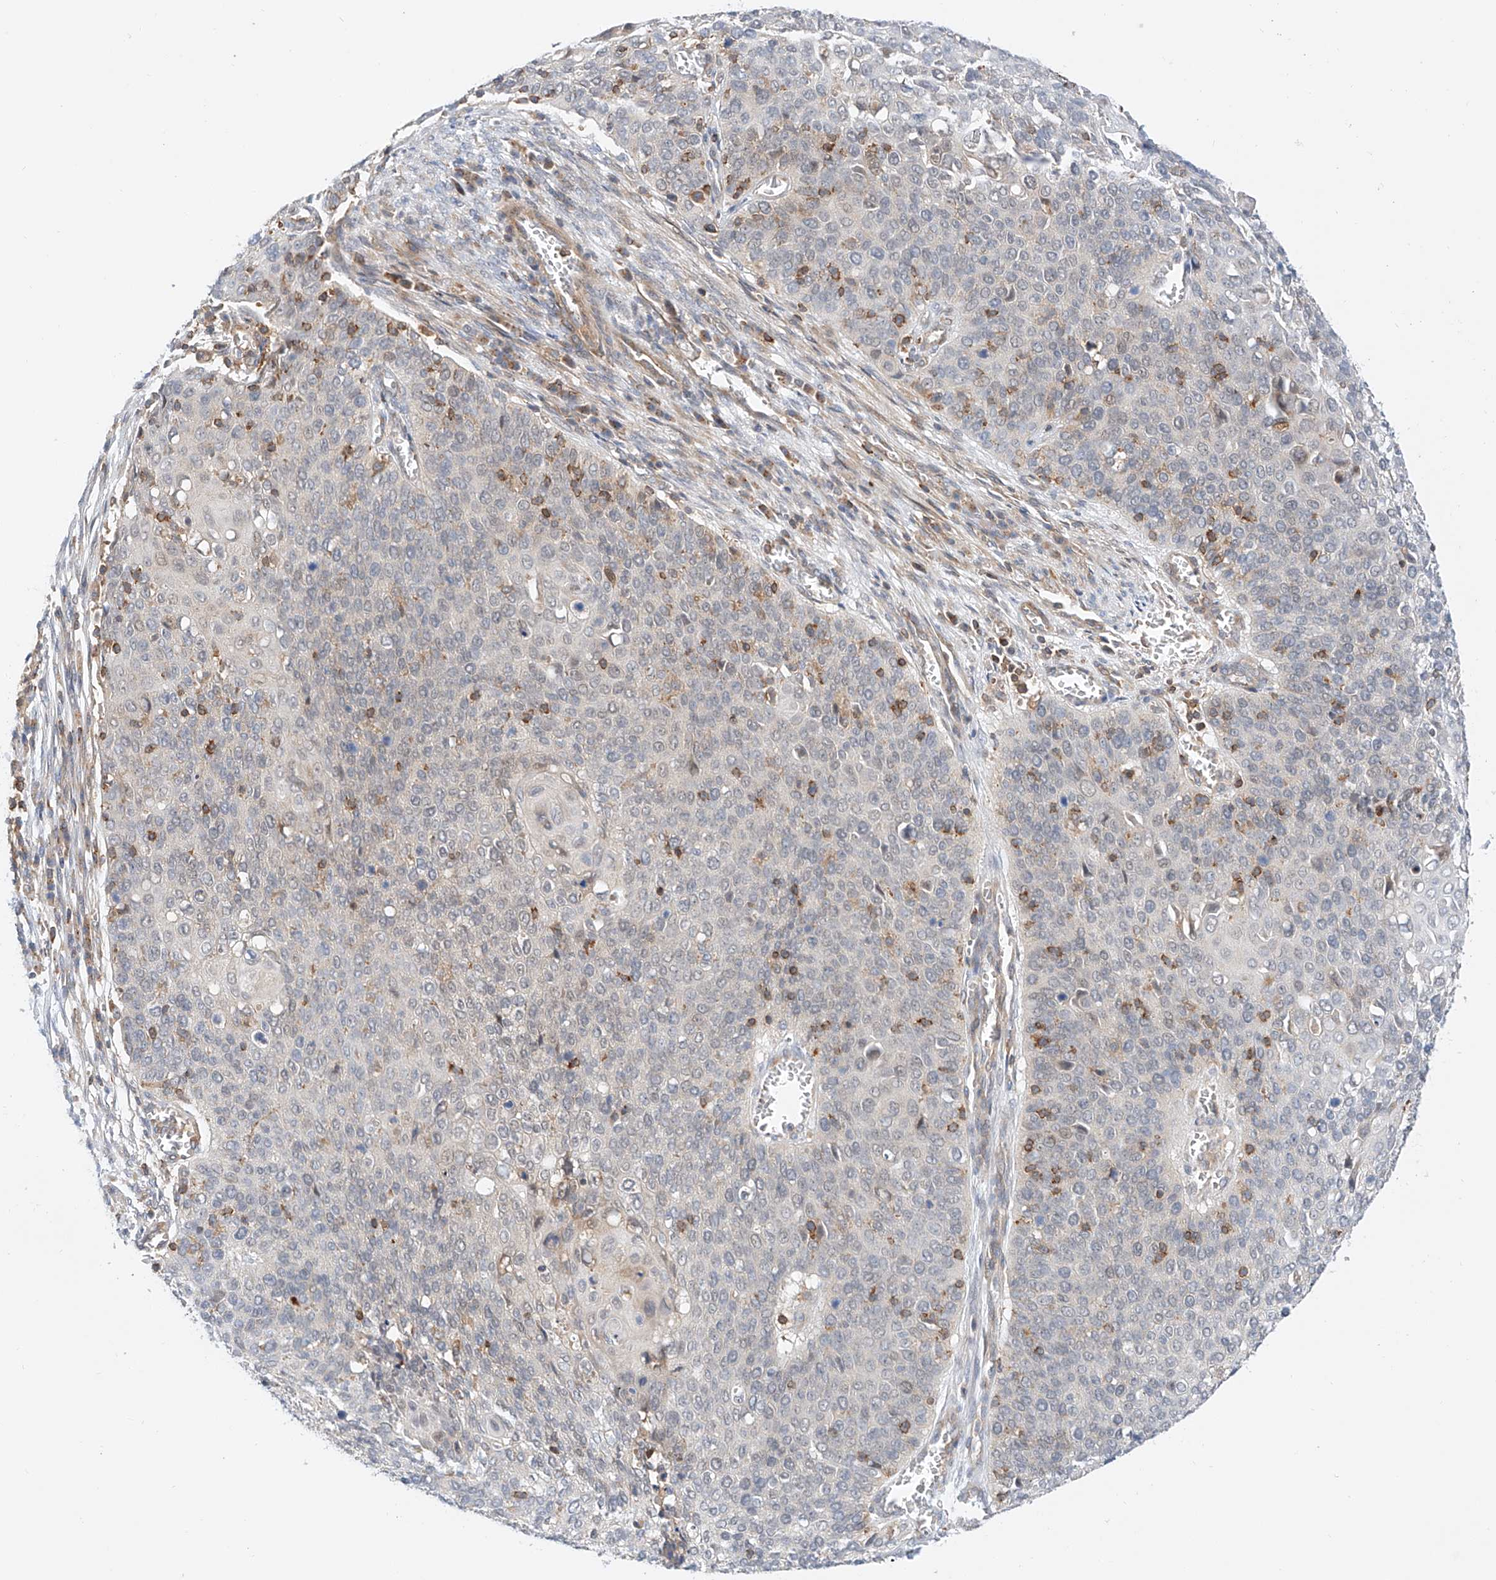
{"staining": {"intensity": "negative", "quantity": "none", "location": "none"}, "tissue": "cervical cancer", "cell_type": "Tumor cells", "image_type": "cancer", "snomed": [{"axis": "morphology", "description": "Squamous cell carcinoma, NOS"}, {"axis": "topography", "description": "Cervix"}], "caption": "This is an immunohistochemistry micrograph of squamous cell carcinoma (cervical). There is no expression in tumor cells.", "gene": "MFN2", "patient": {"sex": "female", "age": 39}}